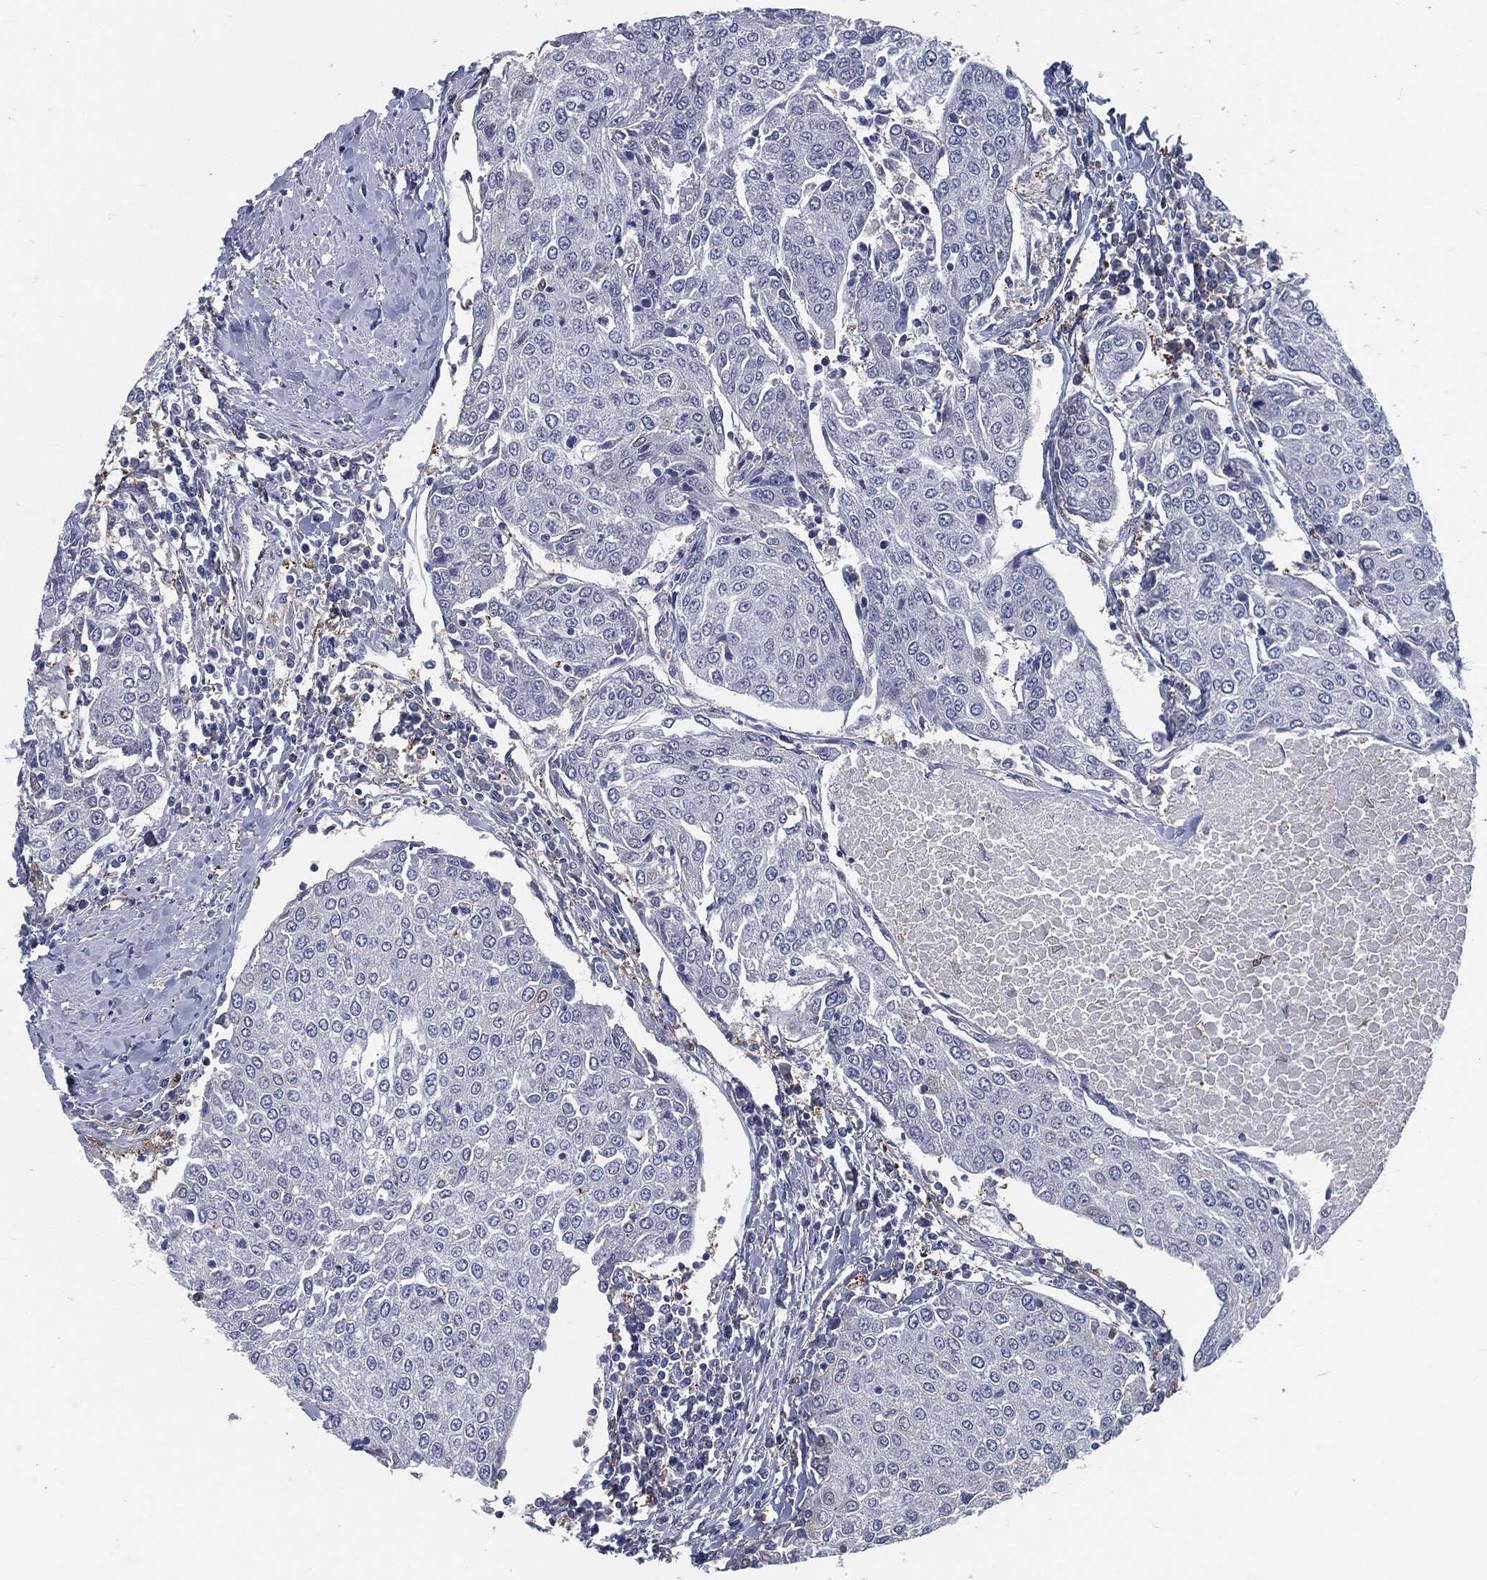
{"staining": {"intensity": "negative", "quantity": "none", "location": "none"}, "tissue": "urothelial cancer", "cell_type": "Tumor cells", "image_type": "cancer", "snomed": [{"axis": "morphology", "description": "Urothelial carcinoma, High grade"}, {"axis": "topography", "description": "Urinary bladder"}], "caption": "Protein analysis of urothelial carcinoma (high-grade) demonstrates no significant positivity in tumor cells.", "gene": "PROM1", "patient": {"sex": "female", "age": 85}}